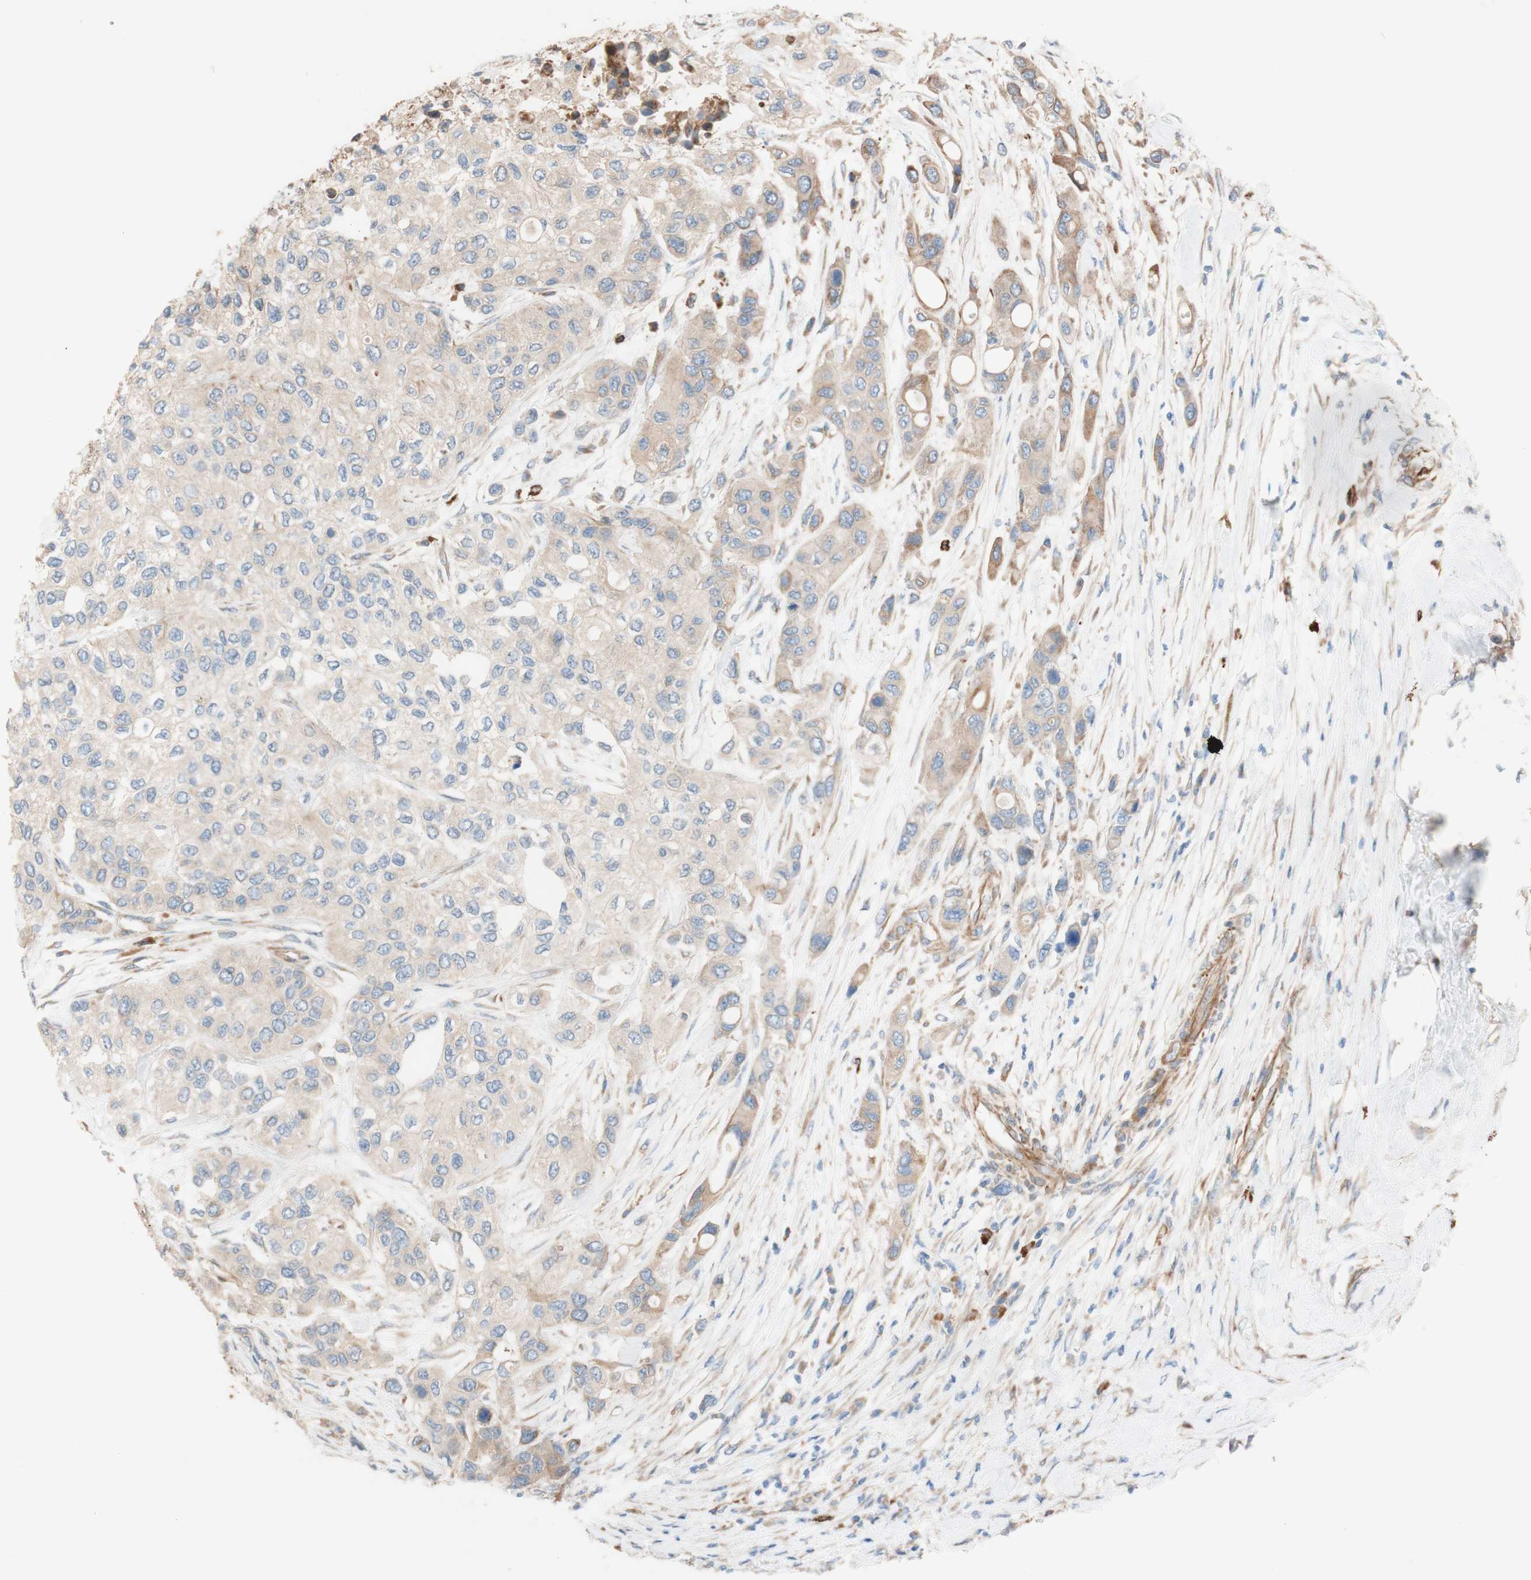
{"staining": {"intensity": "weak", "quantity": ">75%", "location": "cytoplasmic/membranous"}, "tissue": "urothelial cancer", "cell_type": "Tumor cells", "image_type": "cancer", "snomed": [{"axis": "morphology", "description": "Urothelial carcinoma, High grade"}, {"axis": "topography", "description": "Urinary bladder"}], "caption": "Immunohistochemical staining of urothelial cancer displays low levels of weak cytoplasmic/membranous protein expression in approximately >75% of tumor cells. (DAB = brown stain, brightfield microscopy at high magnification).", "gene": "C1orf43", "patient": {"sex": "female", "age": 56}}